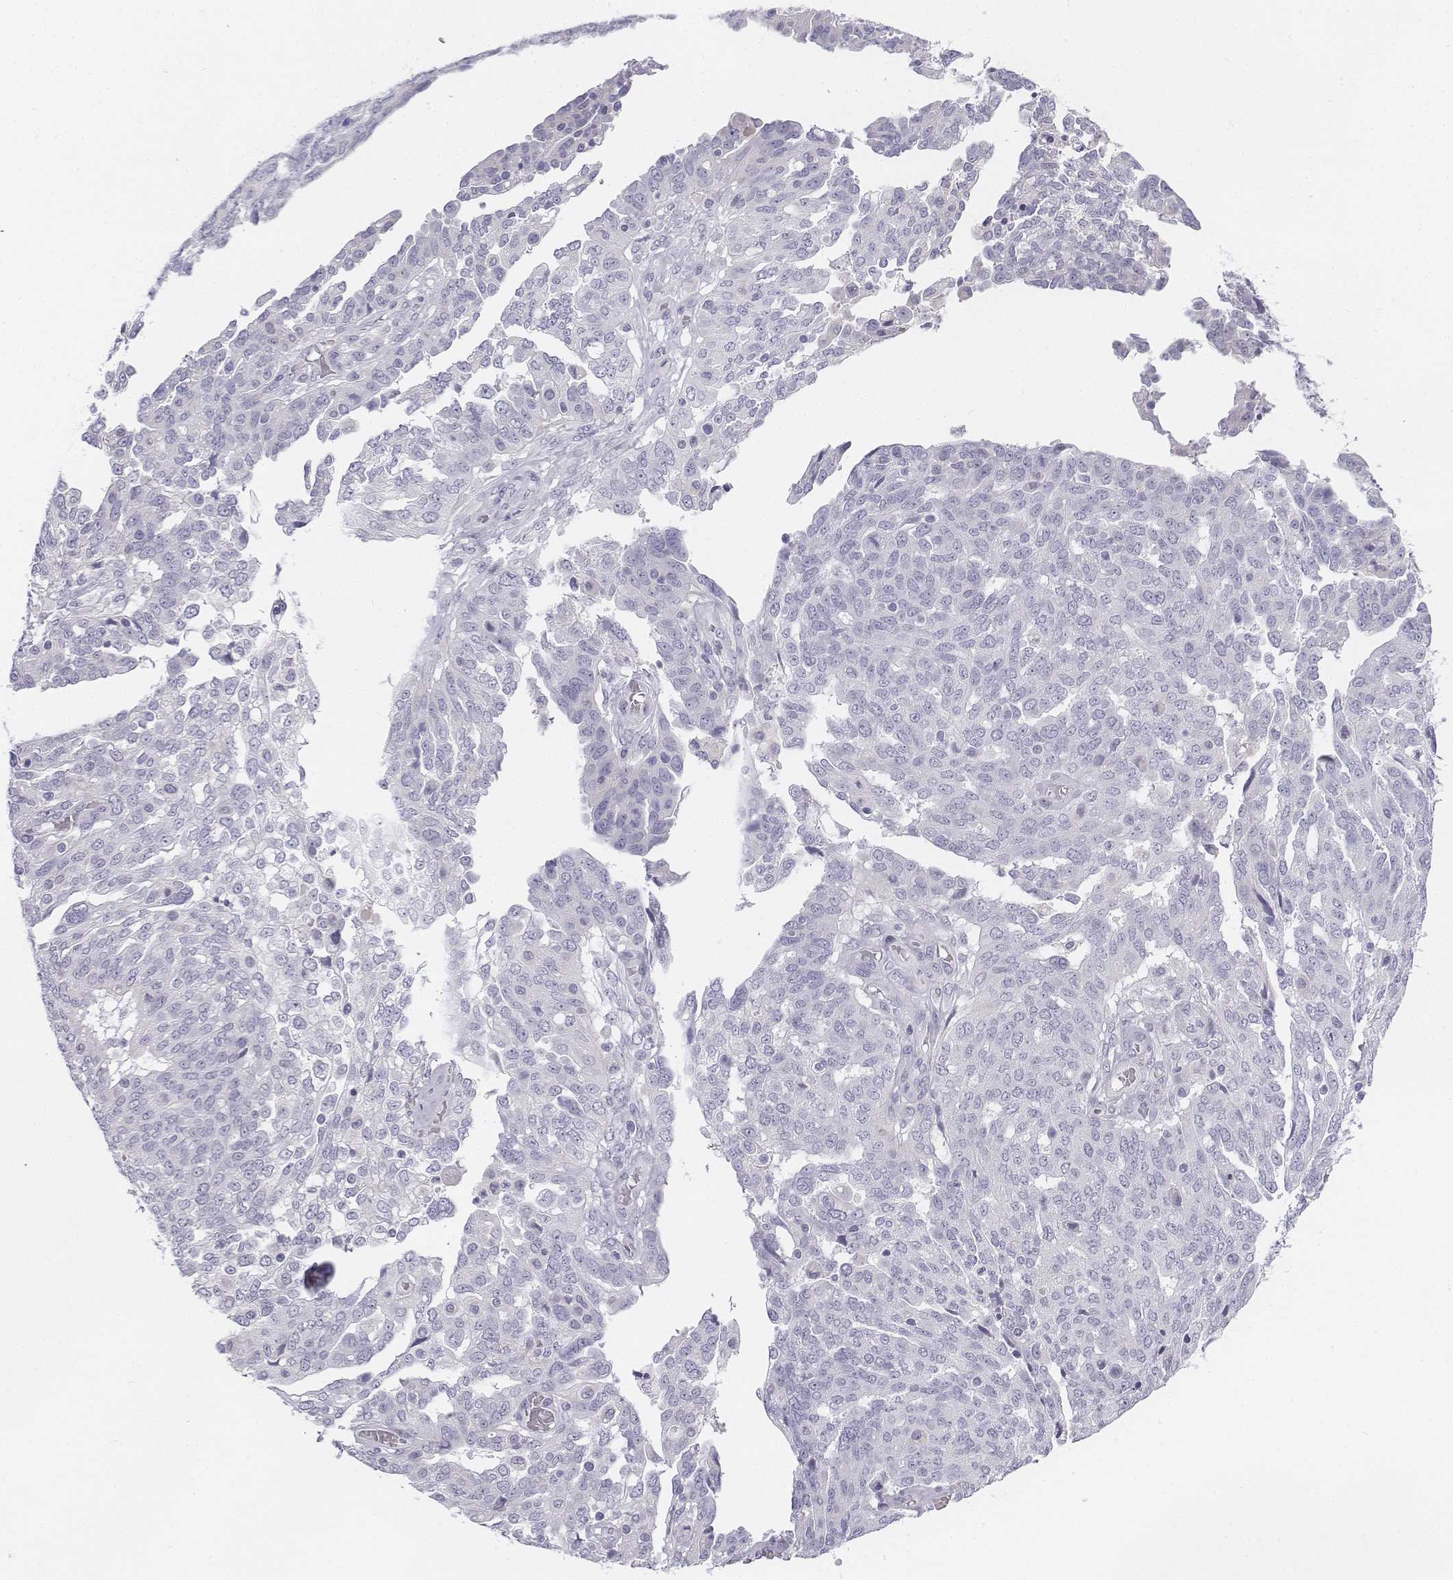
{"staining": {"intensity": "negative", "quantity": "none", "location": "none"}, "tissue": "ovarian cancer", "cell_type": "Tumor cells", "image_type": "cancer", "snomed": [{"axis": "morphology", "description": "Cystadenocarcinoma, serous, NOS"}, {"axis": "topography", "description": "Ovary"}], "caption": "The micrograph demonstrates no staining of tumor cells in serous cystadenocarcinoma (ovarian).", "gene": "TH", "patient": {"sex": "female", "age": 67}}